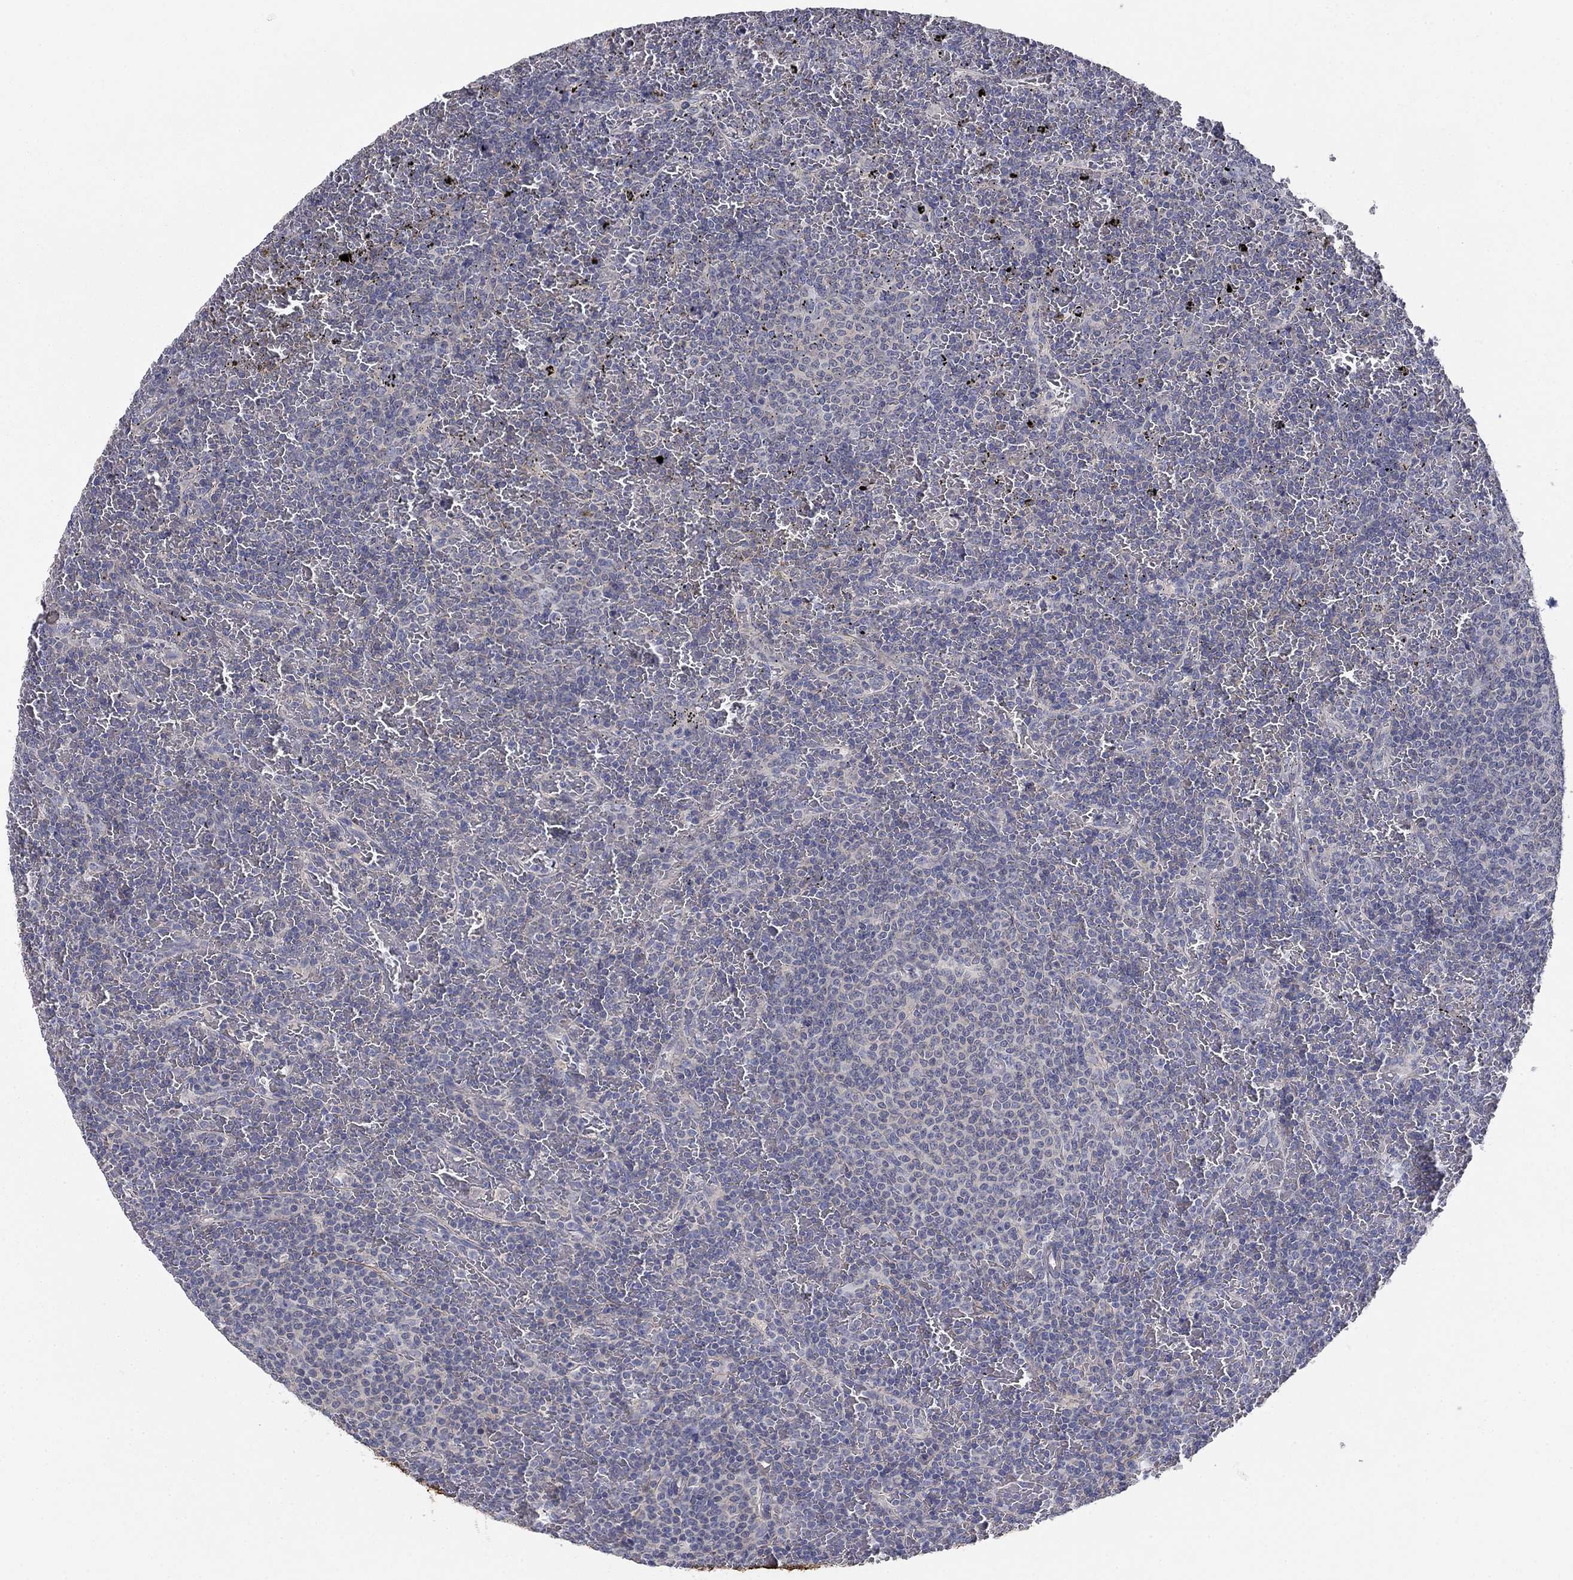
{"staining": {"intensity": "negative", "quantity": "none", "location": "none"}, "tissue": "lymphoma", "cell_type": "Tumor cells", "image_type": "cancer", "snomed": [{"axis": "morphology", "description": "Malignant lymphoma, non-Hodgkin's type, Low grade"}, {"axis": "topography", "description": "Spleen"}], "caption": "High power microscopy image of an IHC micrograph of lymphoma, revealing no significant expression in tumor cells.", "gene": "GRK7", "patient": {"sex": "female", "age": 77}}